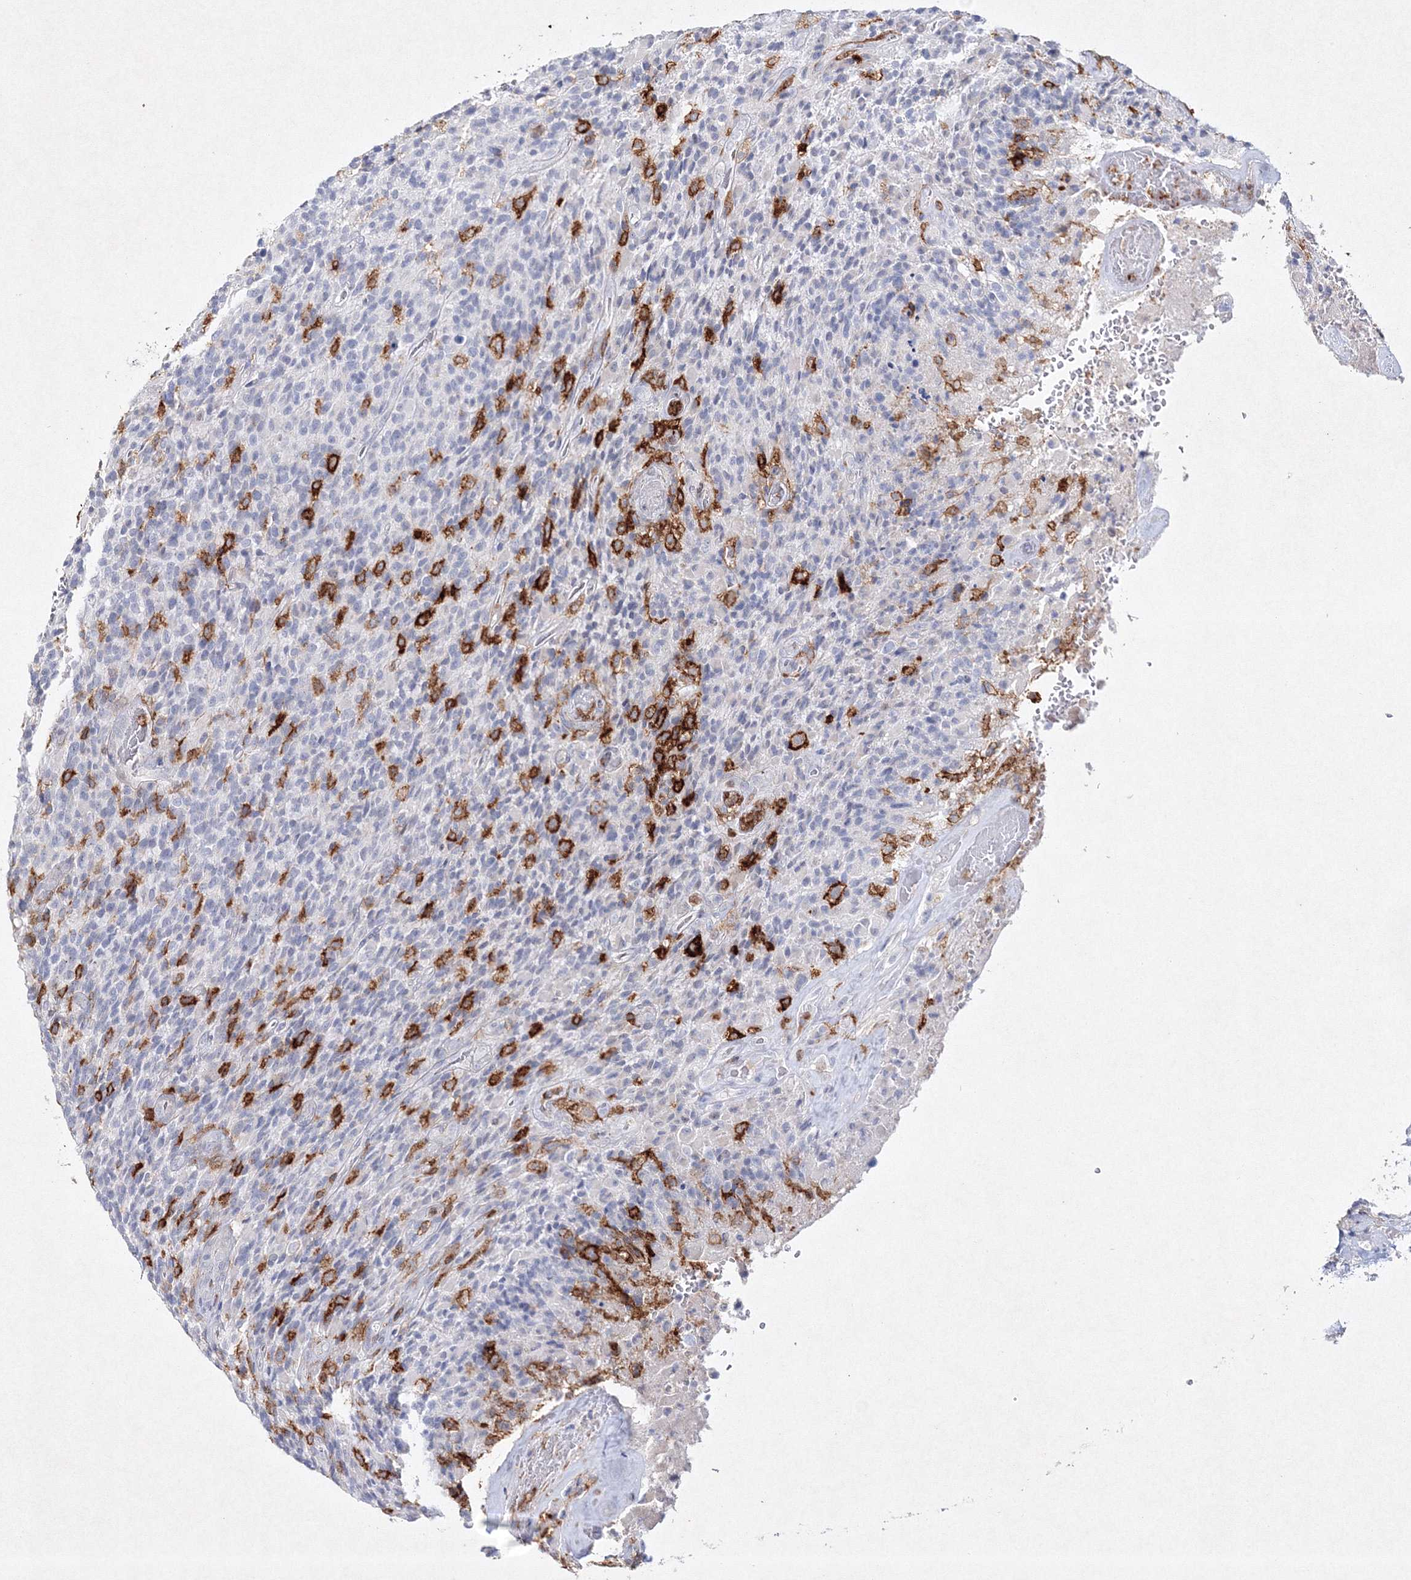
{"staining": {"intensity": "negative", "quantity": "none", "location": "none"}, "tissue": "glioma", "cell_type": "Tumor cells", "image_type": "cancer", "snomed": [{"axis": "morphology", "description": "Glioma, malignant, High grade"}, {"axis": "topography", "description": "Brain"}], "caption": "IHC image of neoplastic tissue: human glioma stained with DAB (3,3'-diaminobenzidine) demonstrates no significant protein positivity in tumor cells.", "gene": "HCST", "patient": {"sex": "male", "age": 71}}